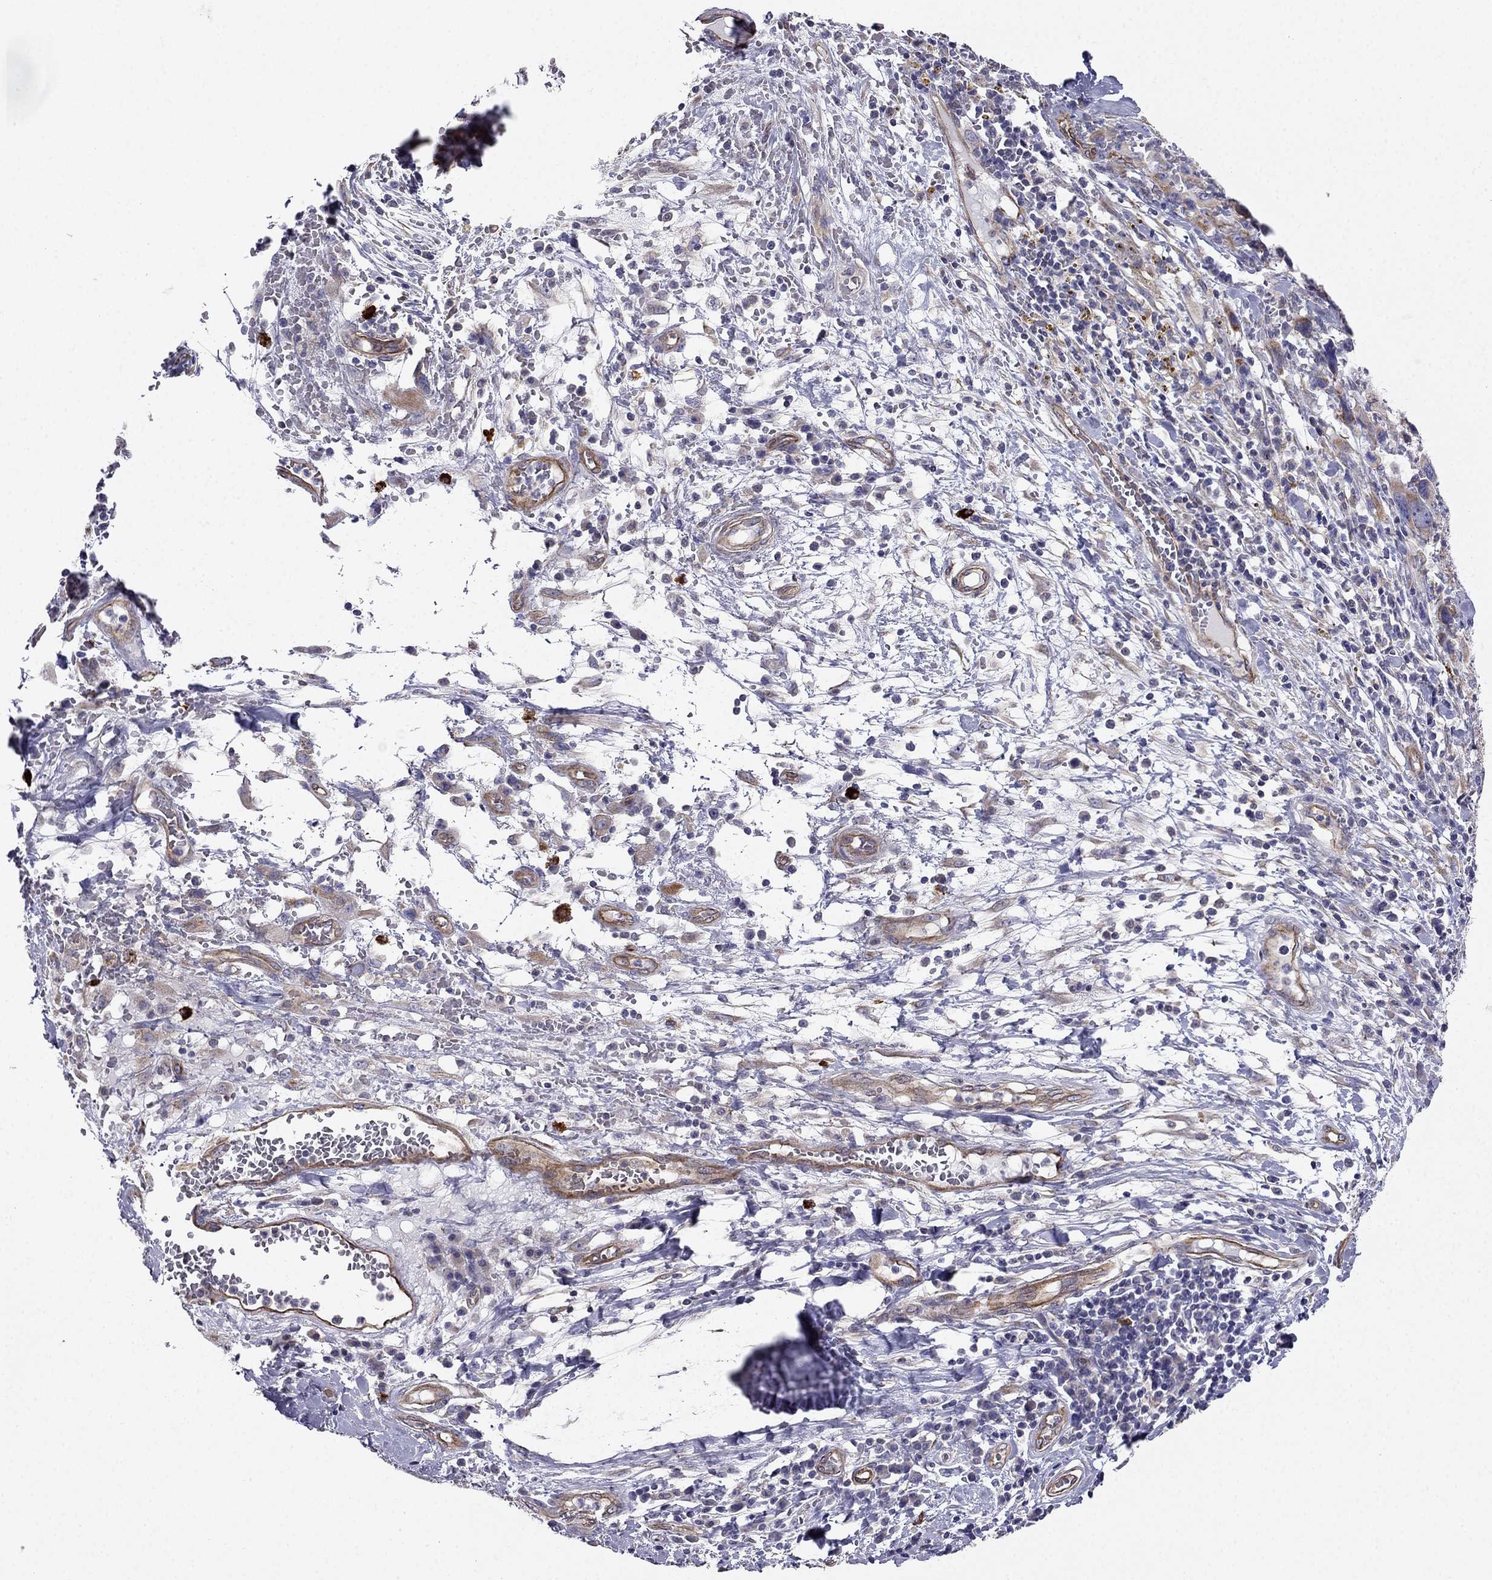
{"staining": {"intensity": "moderate", "quantity": "25%-75%", "location": "cytoplasmic/membranous"}, "tissue": "melanoma", "cell_type": "Tumor cells", "image_type": "cancer", "snomed": [{"axis": "morphology", "description": "Malignant melanoma, NOS"}, {"axis": "topography", "description": "Skin"}], "caption": "IHC staining of melanoma, which shows medium levels of moderate cytoplasmic/membranous expression in about 25%-75% of tumor cells indicating moderate cytoplasmic/membranous protein expression. The staining was performed using DAB (brown) for protein detection and nuclei were counterstained in hematoxylin (blue).", "gene": "ENOX1", "patient": {"sex": "female", "age": 91}}